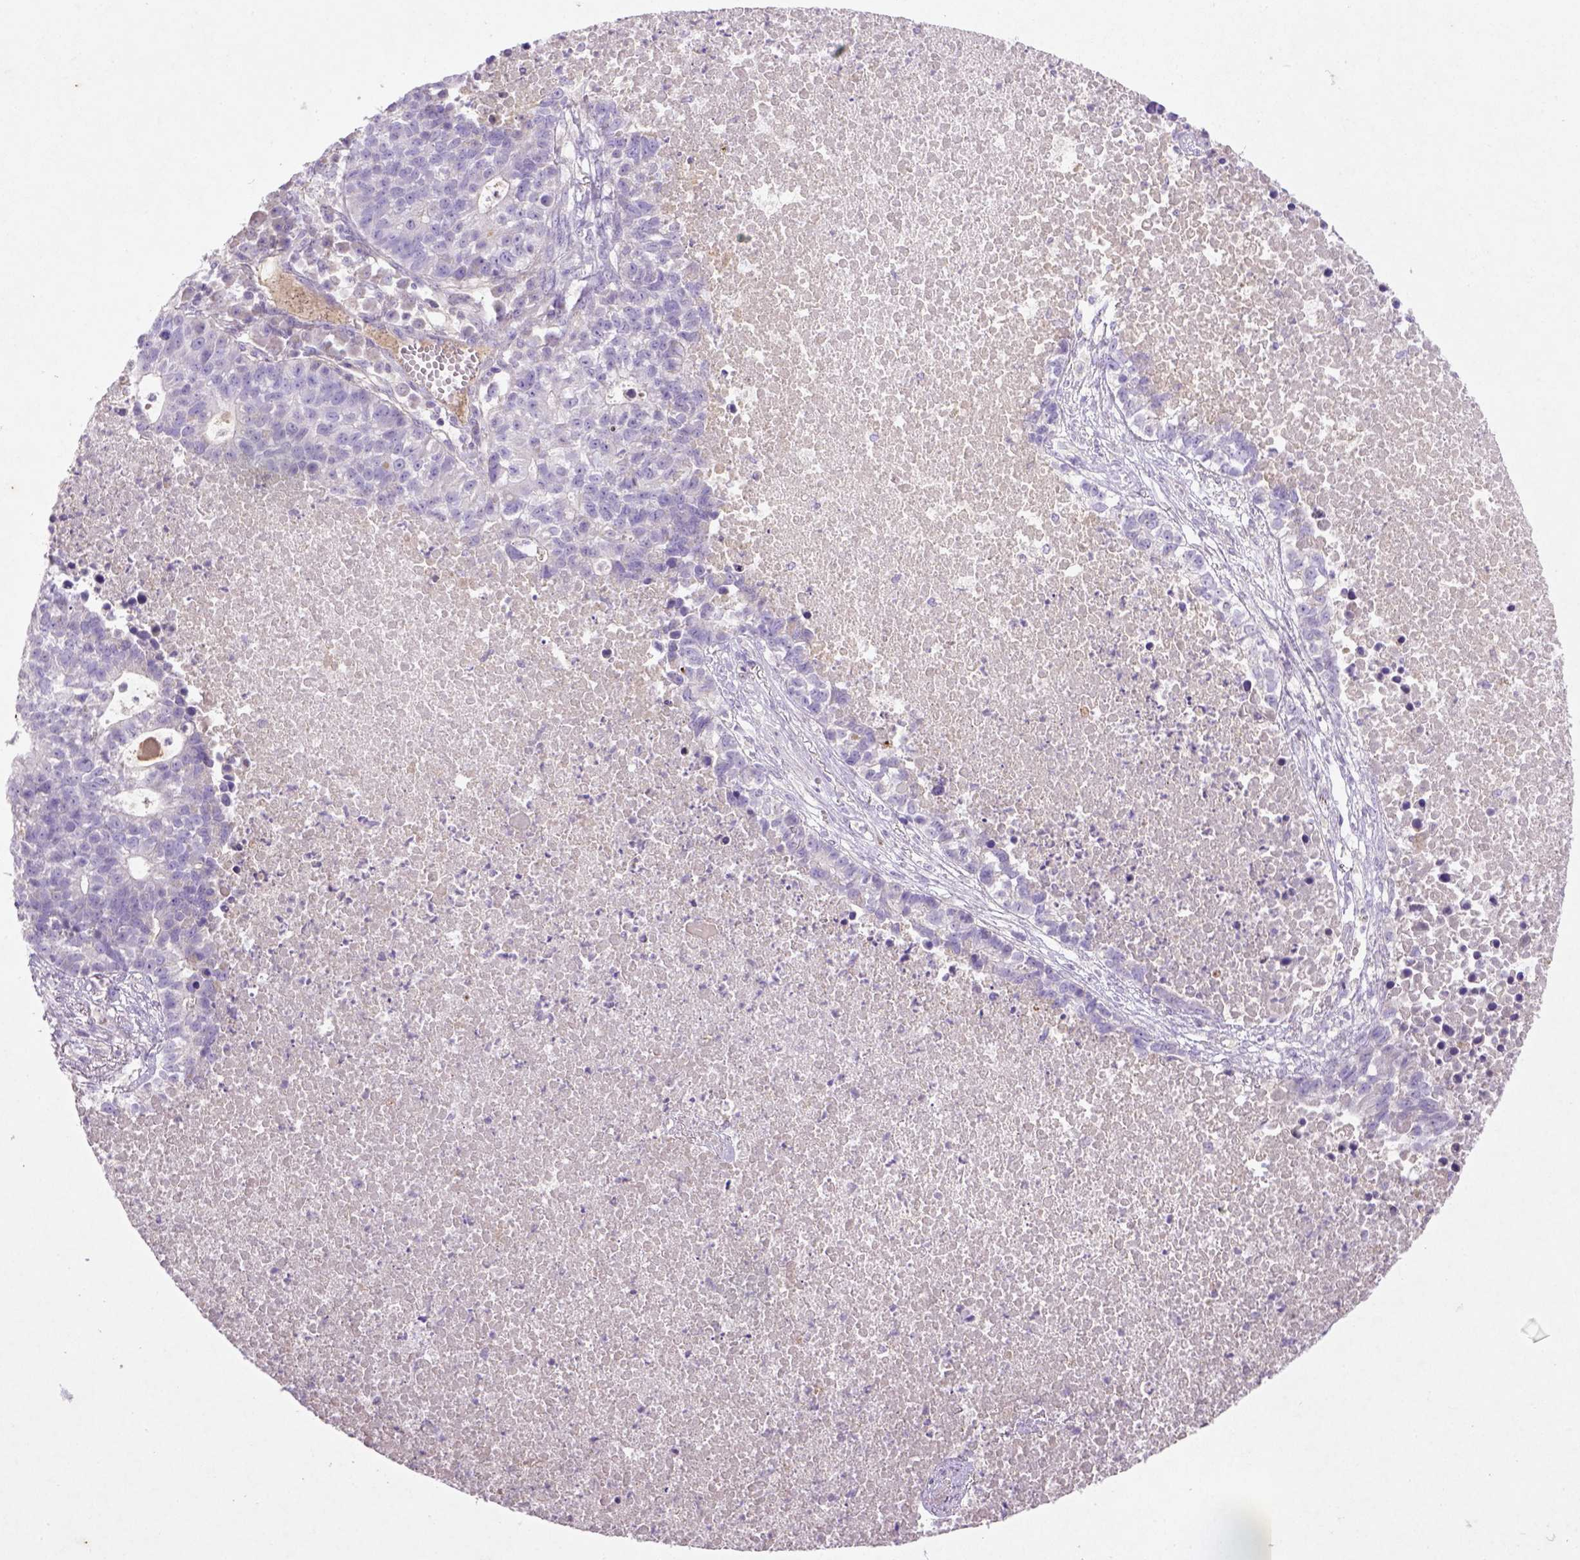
{"staining": {"intensity": "weak", "quantity": "<25%", "location": "cytoplasmic/membranous"}, "tissue": "lung cancer", "cell_type": "Tumor cells", "image_type": "cancer", "snomed": [{"axis": "morphology", "description": "Adenocarcinoma, NOS"}, {"axis": "topography", "description": "Lung"}], "caption": "DAB immunohistochemical staining of human lung cancer (adenocarcinoma) exhibits no significant expression in tumor cells. (Stains: DAB (3,3'-diaminobenzidine) IHC with hematoxylin counter stain, Microscopy: brightfield microscopy at high magnification).", "gene": "NUDT2", "patient": {"sex": "male", "age": 57}}